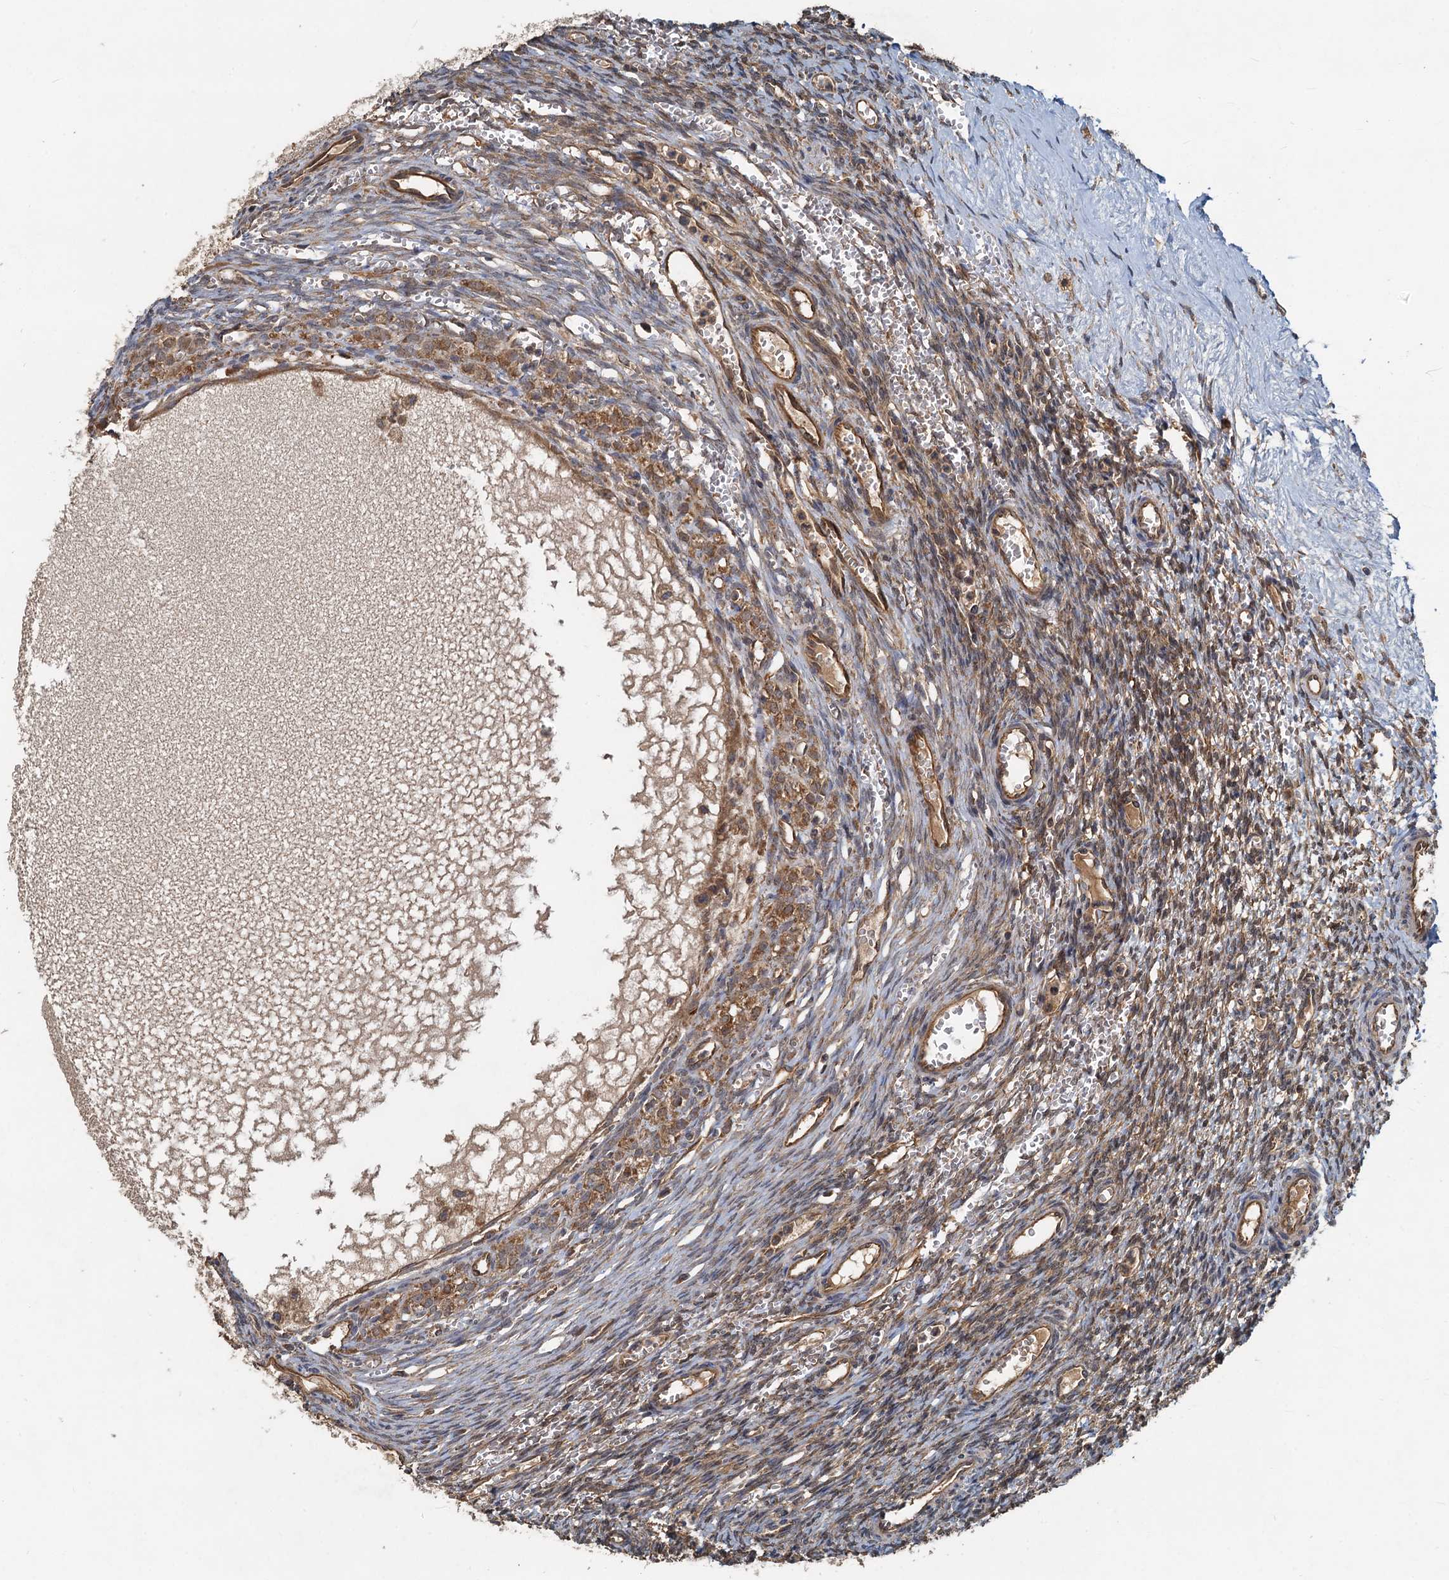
{"staining": {"intensity": "moderate", "quantity": ">75%", "location": "cytoplasmic/membranous"}, "tissue": "ovary", "cell_type": "Ovarian stroma cells", "image_type": "normal", "snomed": [{"axis": "morphology", "description": "Normal tissue, NOS"}, {"axis": "topography", "description": "Ovary"}], "caption": "Ovarian stroma cells demonstrate moderate cytoplasmic/membranous expression in about >75% of cells in unremarkable ovary. (IHC, brightfield microscopy, high magnification).", "gene": "HYI", "patient": {"sex": "female", "age": 39}}